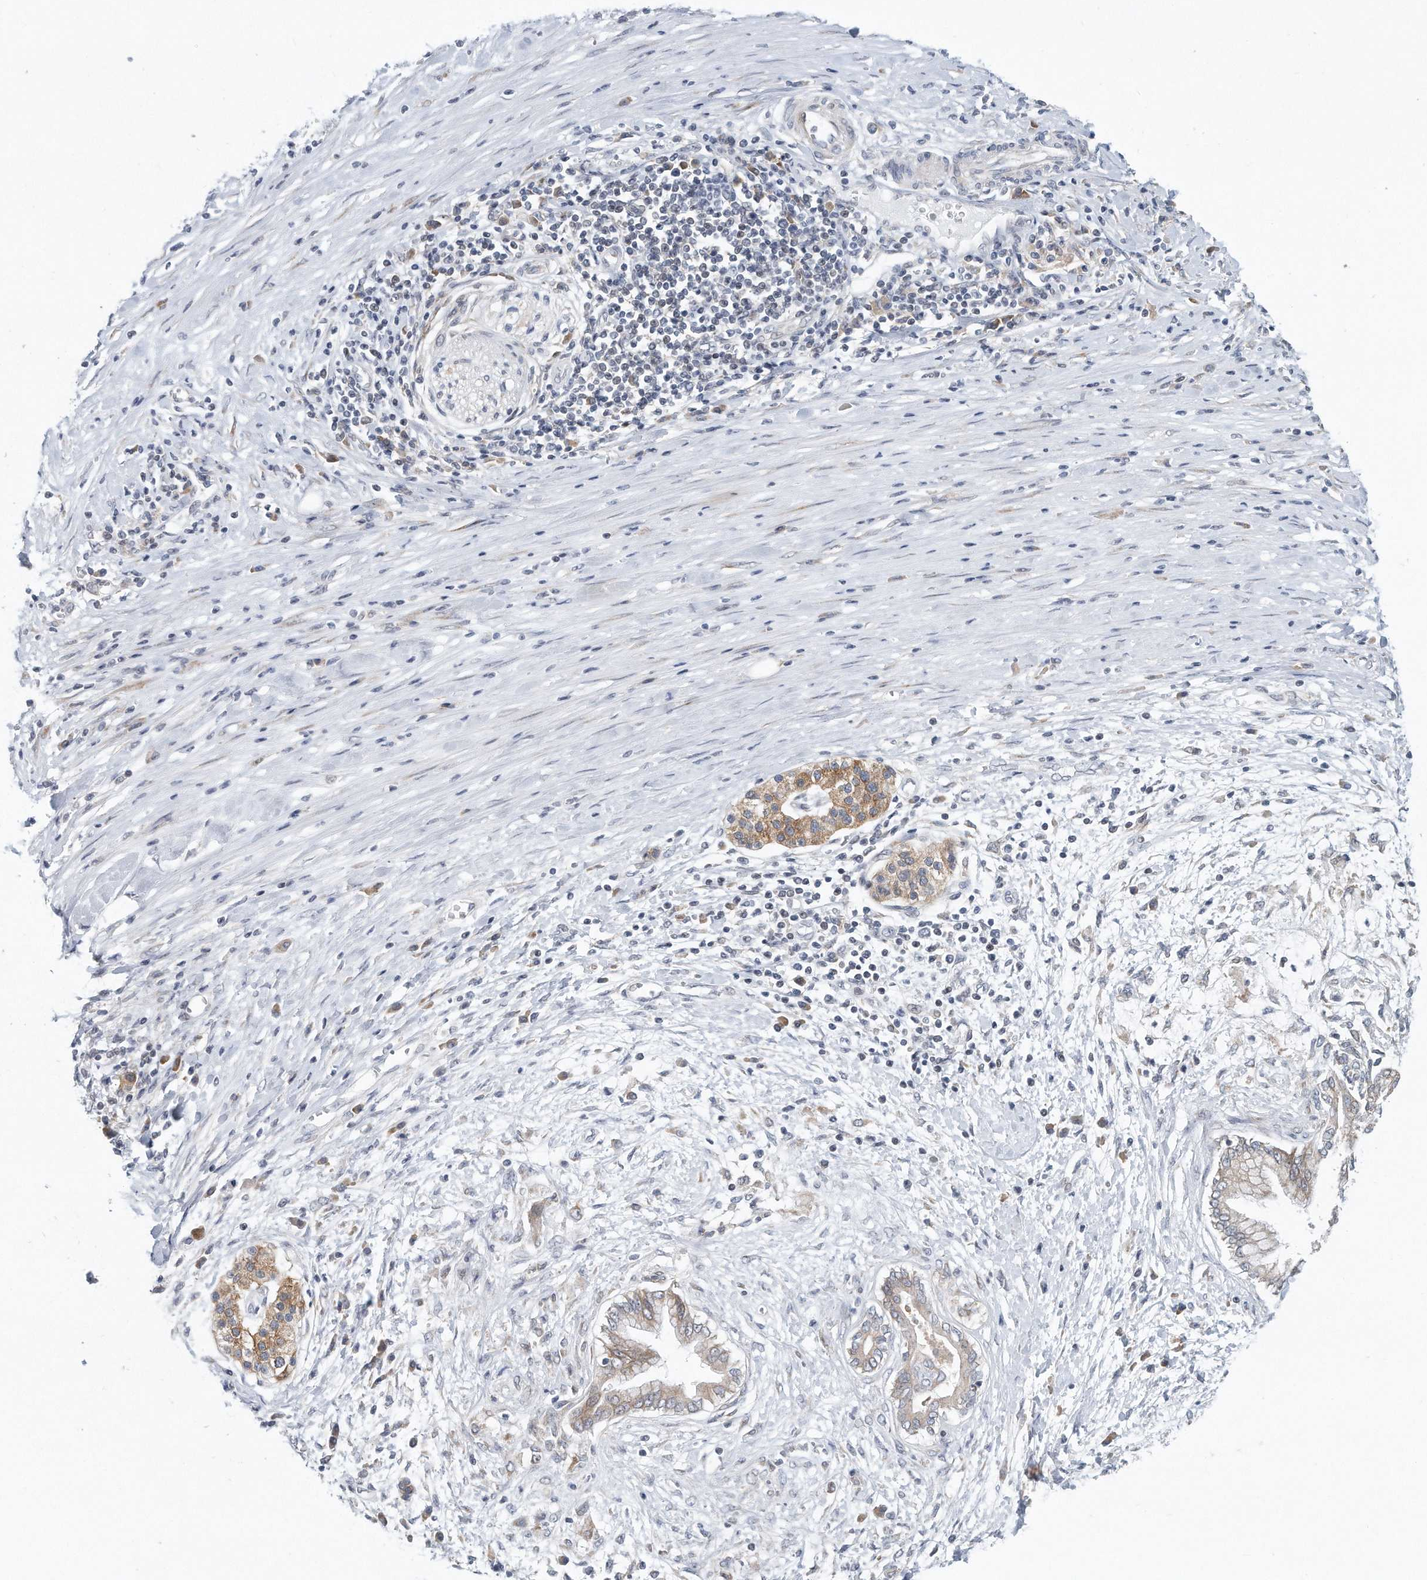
{"staining": {"intensity": "weak", "quantity": "25%-75%", "location": "cytoplasmic/membranous"}, "tissue": "pancreatic cancer", "cell_type": "Tumor cells", "image_type": "cancer", "snomed": [{"axis": "morphology", "description": "Adenocarcinoma, NOS"}, {"axis": "topography", "description": "Pancreas"}], "caption": "Weak cytoplasmic/membranous positivity is identified in approximately 25%-75% of tumor cells in pancreatic cancer. (DAB = brown stain, brightfield microscopy at high magnification).", "gene": "VLDLR", "patient": {"sex": "male", "age": 58}}